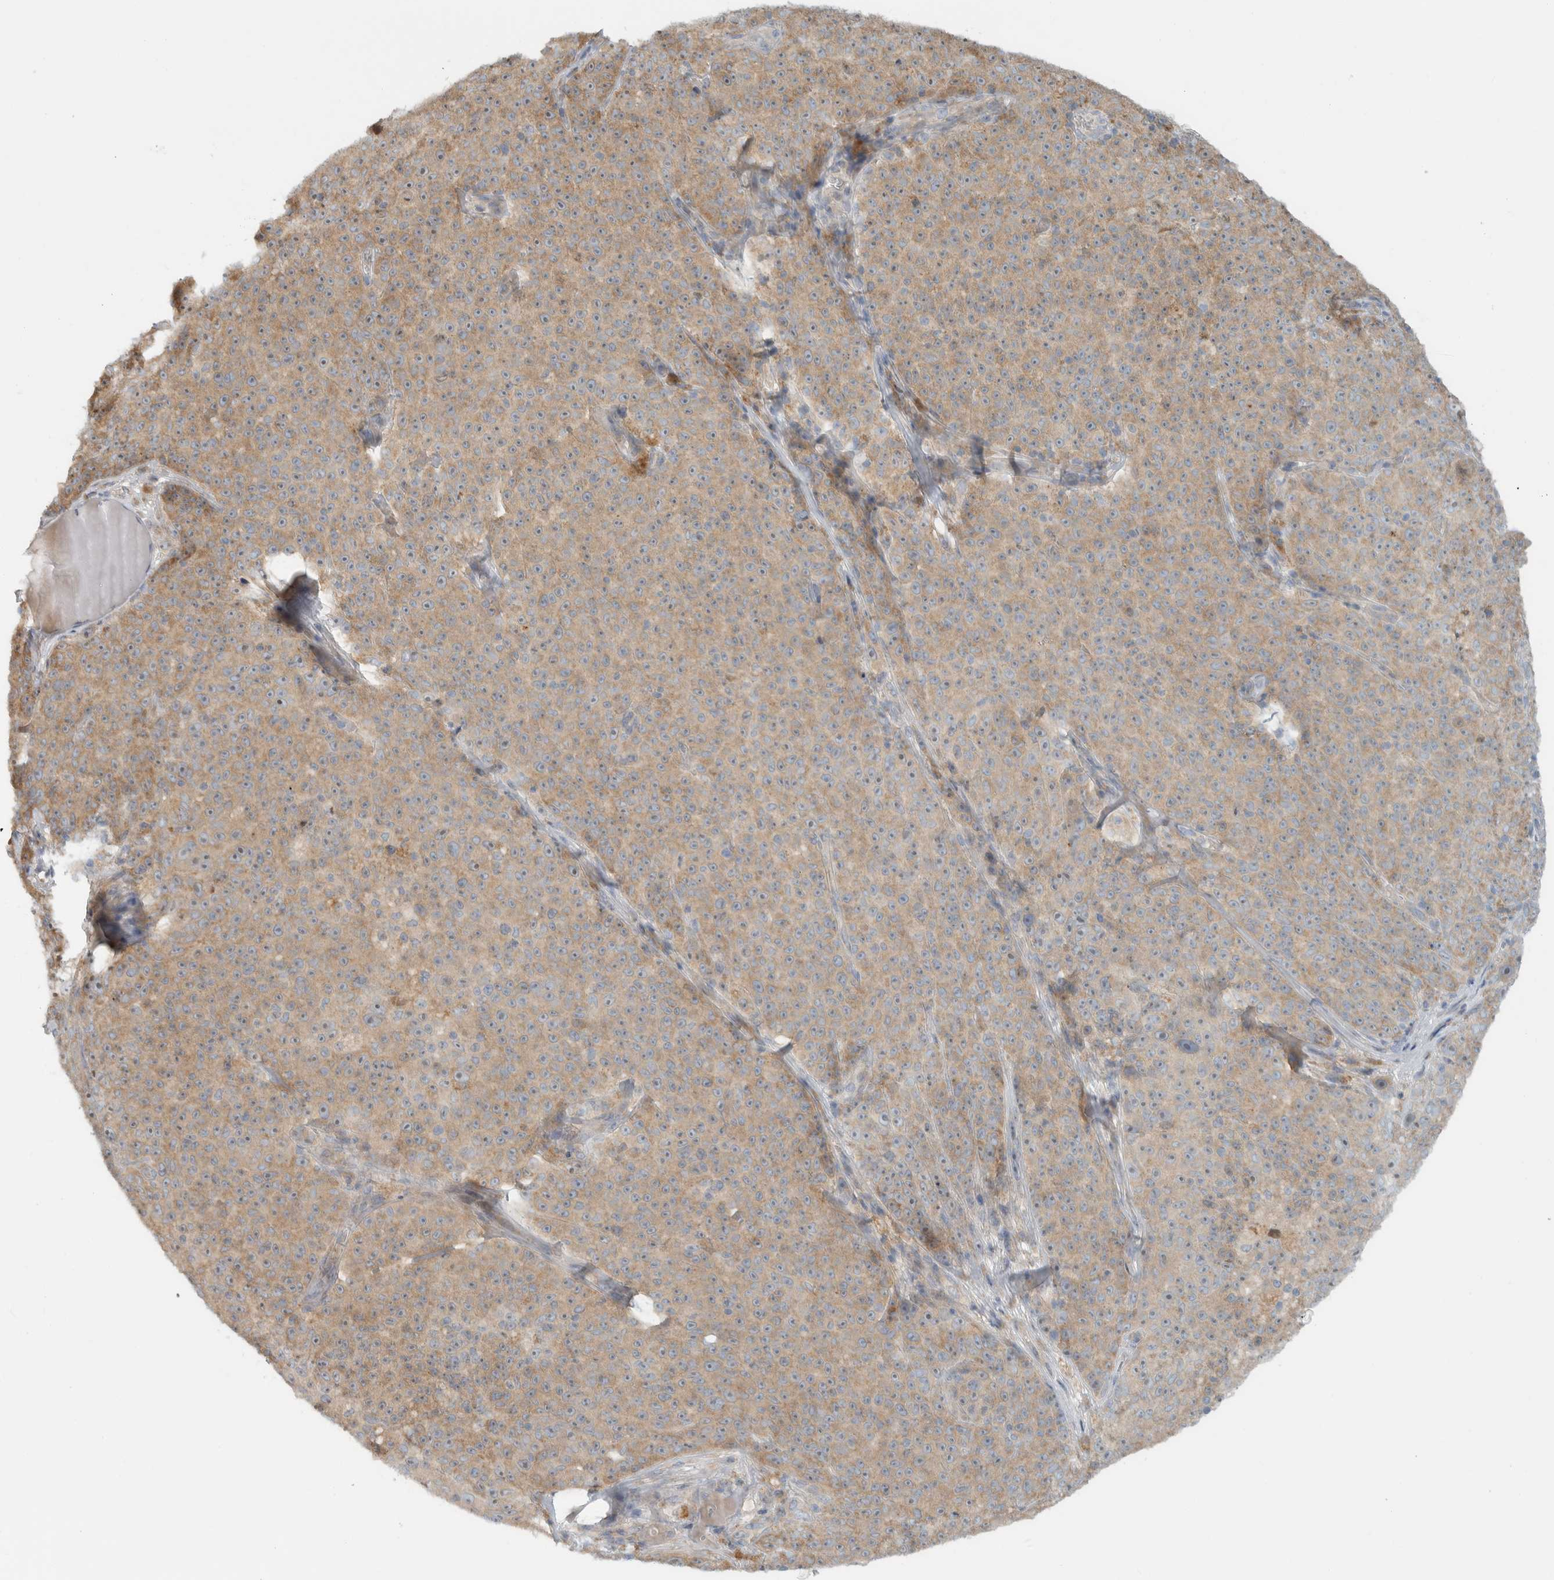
{"staining": {"intensity": "weak", "quantity": ">75%", "location": "cytoplasmic/membranous"}, "tissue": "melanoma", "cell_type": "Tumor cells", "image_type": "cancer", "snomed": [{"axis": "morphology", "description": "Malignant melanoma, NOS"}, {"axis": "topography", "description": "Skin"}], "caption": "Malignant melanoma tissue demonstrates weak cytoplasmic/membranous positivity in approximately >75% of tumor cells", "gene": "HGS", "patient": {"sex": "female", "age": 82}}